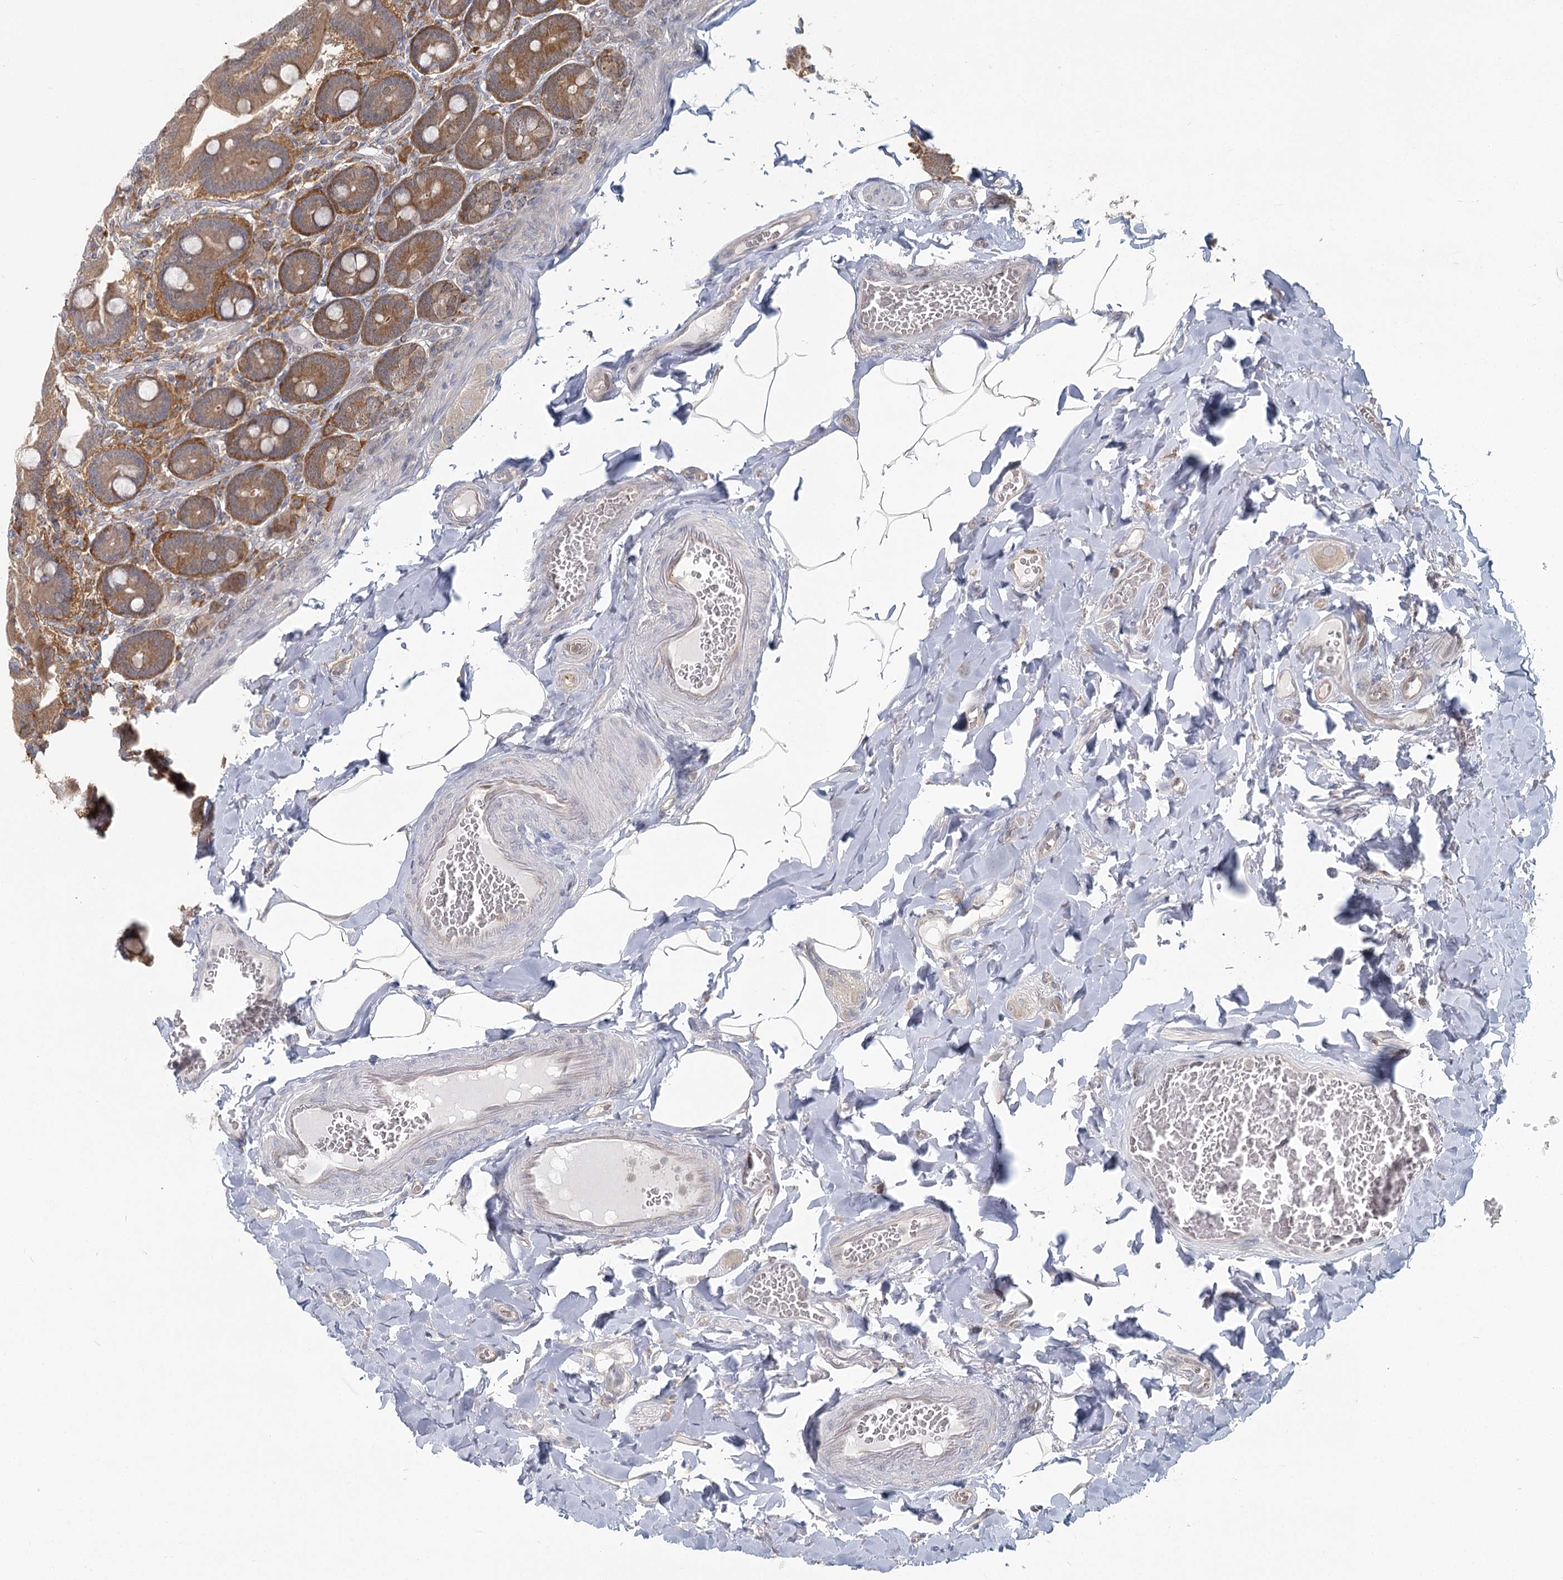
{"staining": {"intensity": "moderate", "quantity": ">75%", "location": "cytoplasmic/membranous"}, "tissue": "duodenum", "cell_type": "Glandular cells", "image_type": "normal", "snomed": [{"axis": "morphology", "description": "Normal tissue, NOS"}, {"axis": "topography", "description": "Duodenum"}], "caption": "Duodenum stained for a protein exhibits moderate cytoplasmic/membranous positivity in glandular cells.", "gene": "THNSL1", "patient": {"sex": "female", "age": 62}}